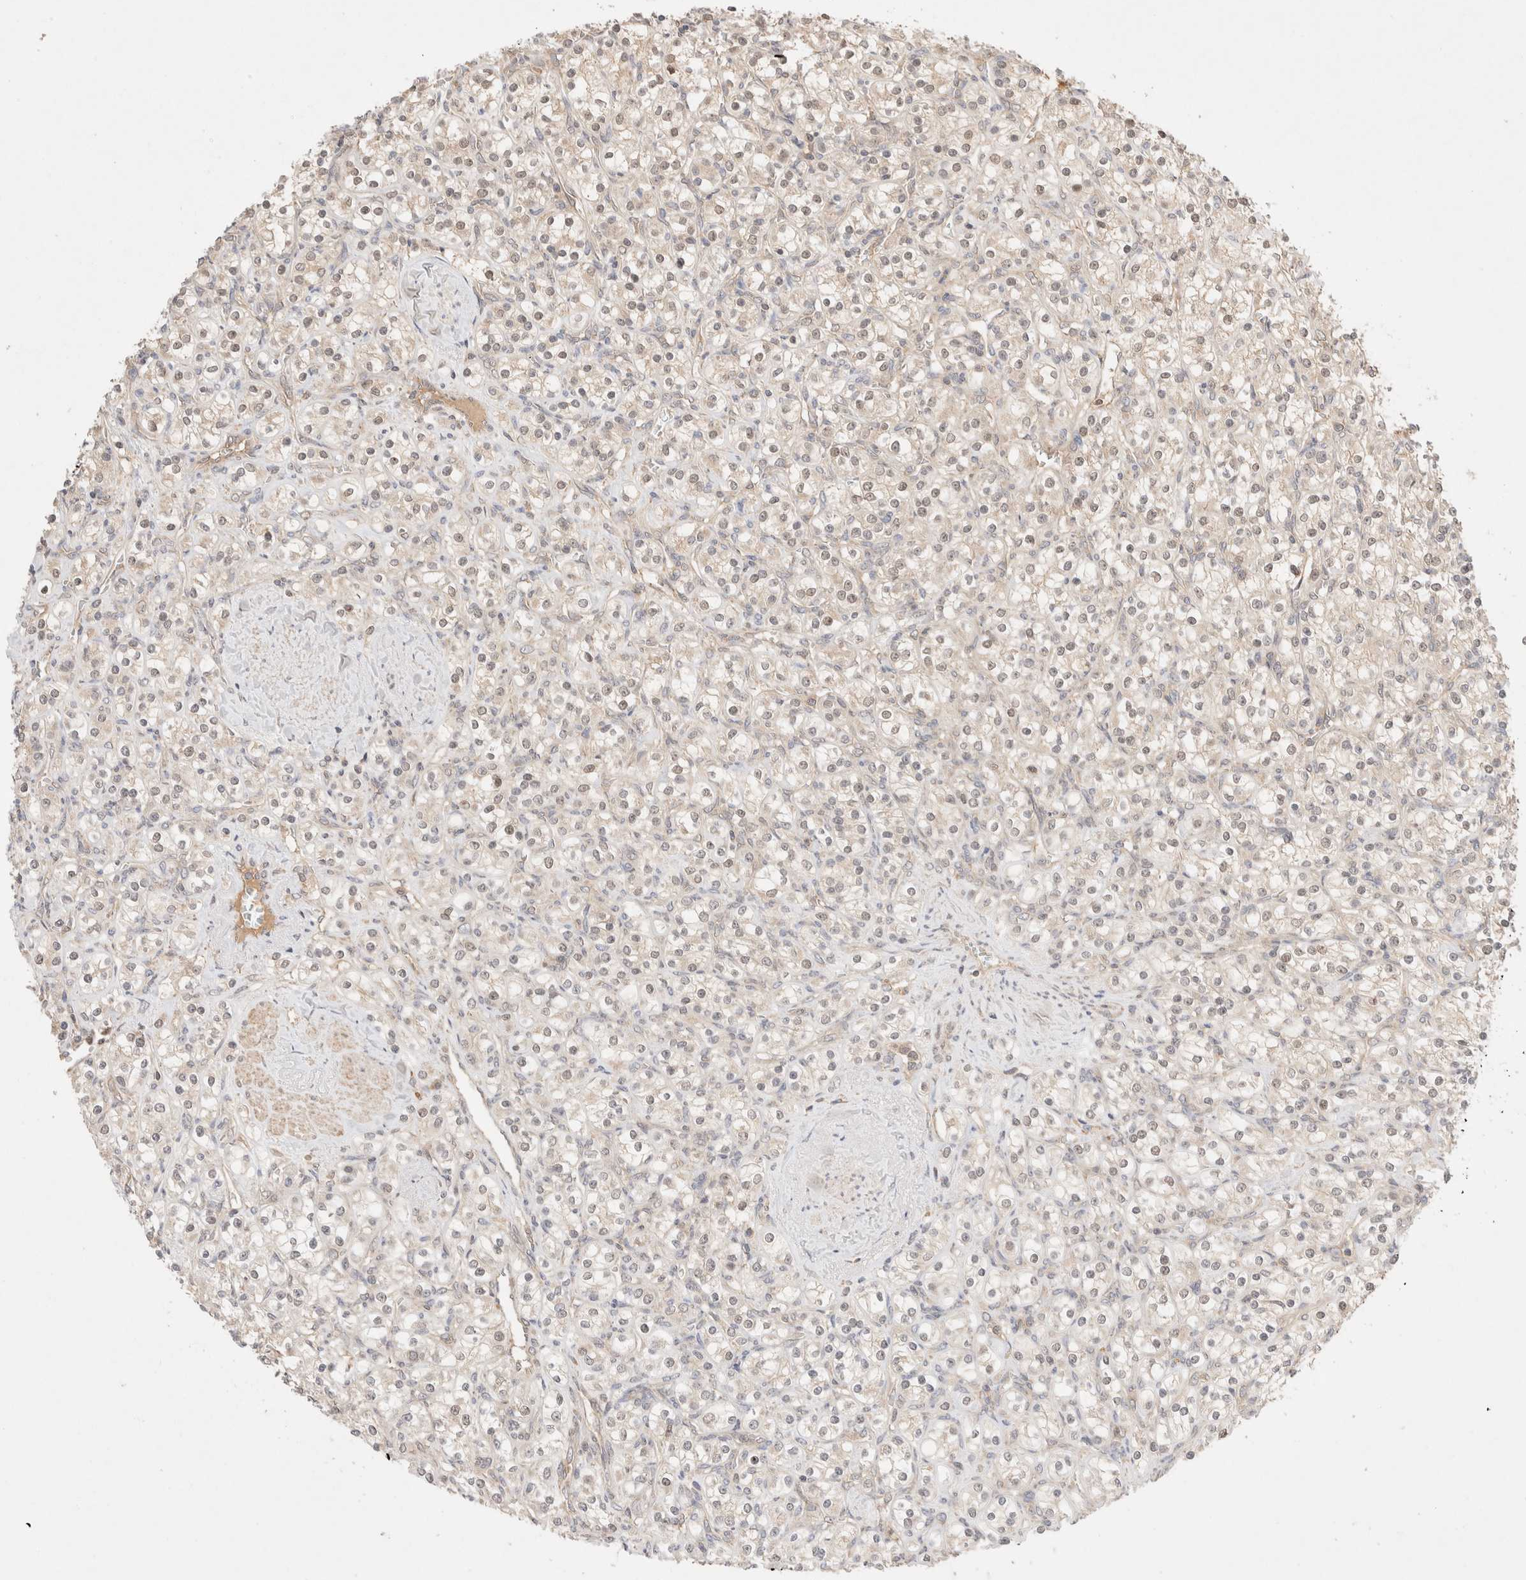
{"staining": {"intensity": "weak", "quantity": "25%-75%", "location": "nuclear"}, "tissue": "renal cancer", "cell_type": "Tumor cells", "image_type": "cancer", "snomed": [{"axis": "morphology", "description": "Adenocarcinoma, NOS"}, {"axis": "topography", "description": "Kidney"}], "caption": "Renal cancer (adenocarcinoma) stained with DAB immunohistochemistry displays low levels of weak nuclear expression in about 25%-75% of tumor cells.", "gene": "CARNMT1", "patient": {"sex": "male", "age": 77}}